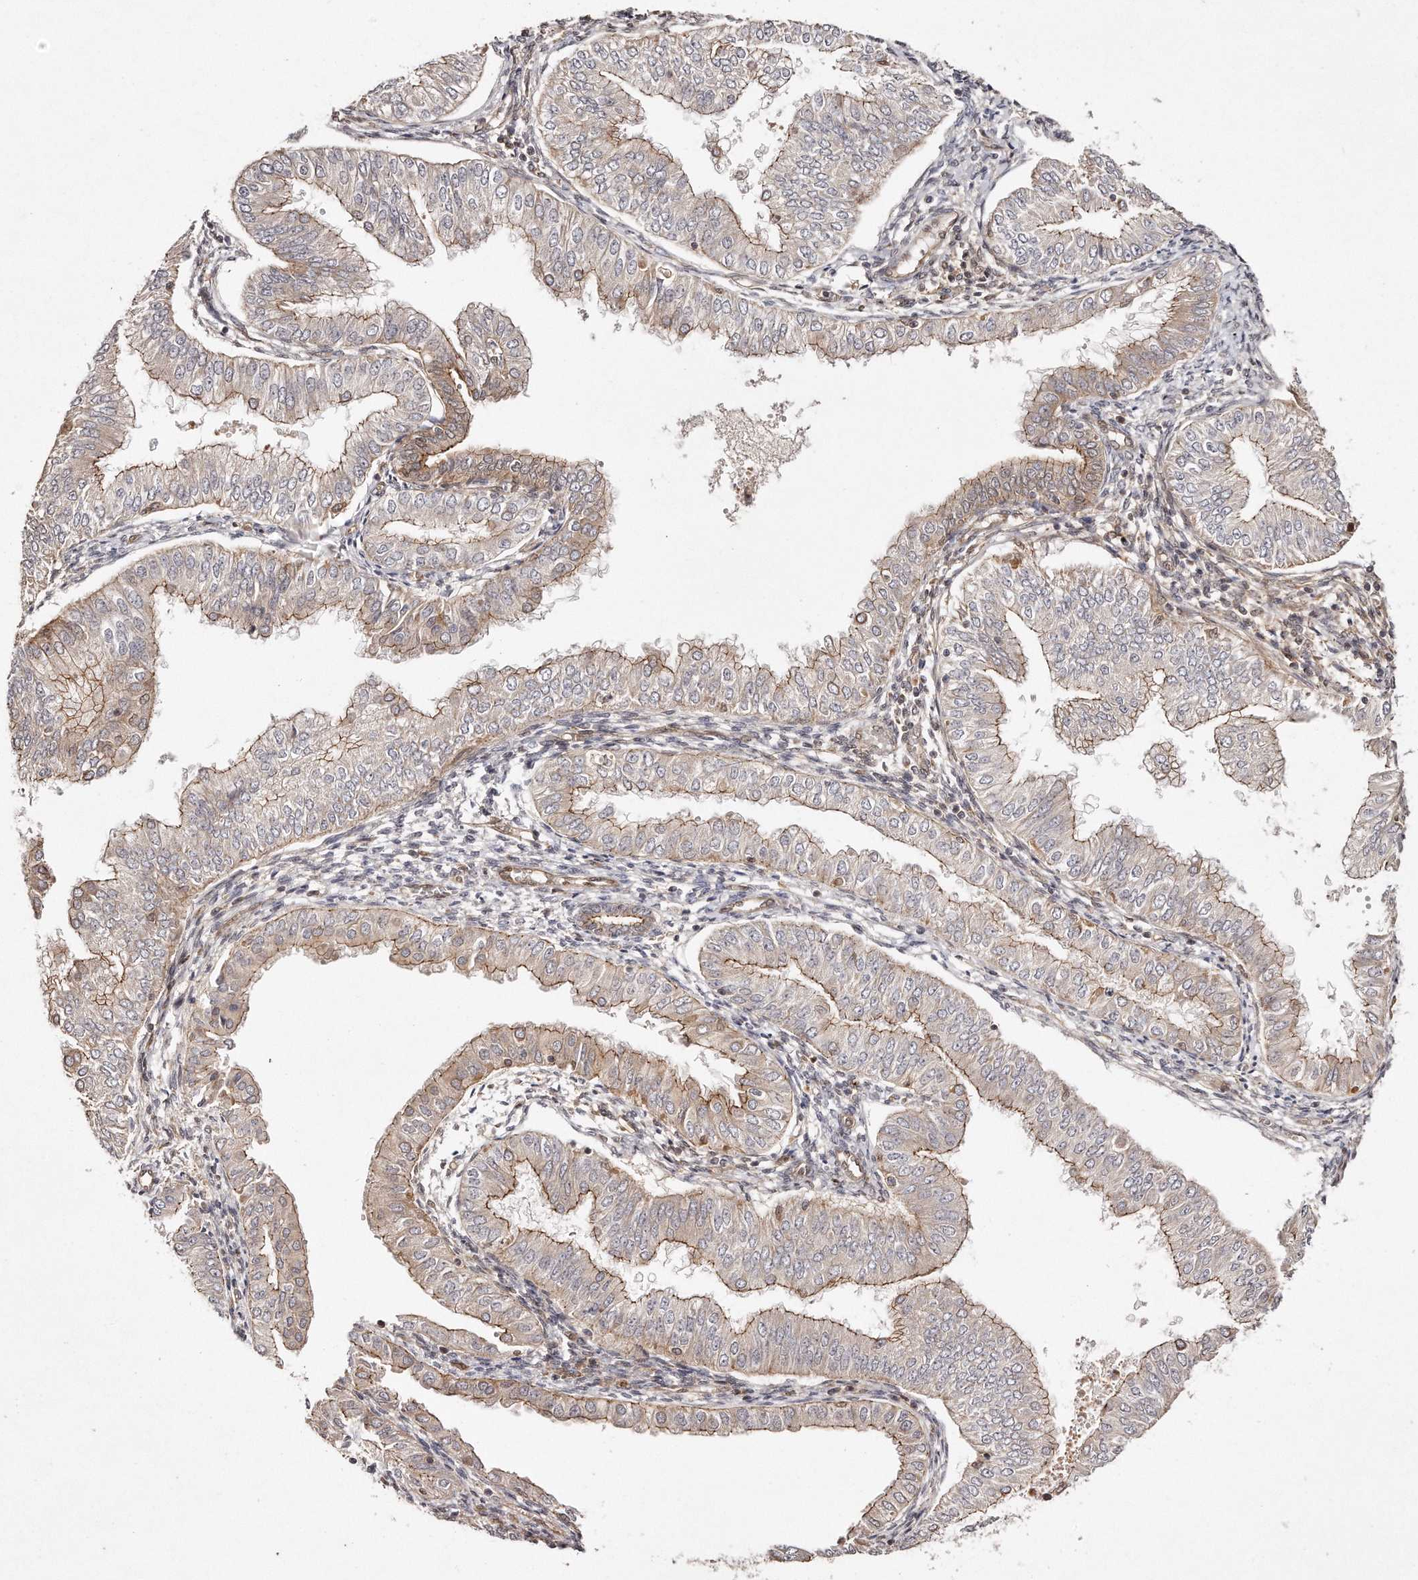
{"staining": {"intensity": "moderate", "quantity": "25%-75%", "location": "cytoplasmic/membranous"}, "tissue": "endometrial cancer", "cell_type": "Tumor cells", "image_type": "cancer", "snomed": [{"axis": "morphology", "description": "Normal tissue, NOS"}, {"axis": "morphology", "description": "Adenocarcinoma, NOS"}, {"axis": "topography", "description": "Endometrium"}], "caption": "The histopathology image demonstrates immunohistochemical staining of adenocarcinoma (endometrial). There is moderate cytoplasmic/membranous positivity is identified in approximately 25%-75% of tumor cells.", "gene": "GBP4", "patient": {"sex": "female", "age": 53}}